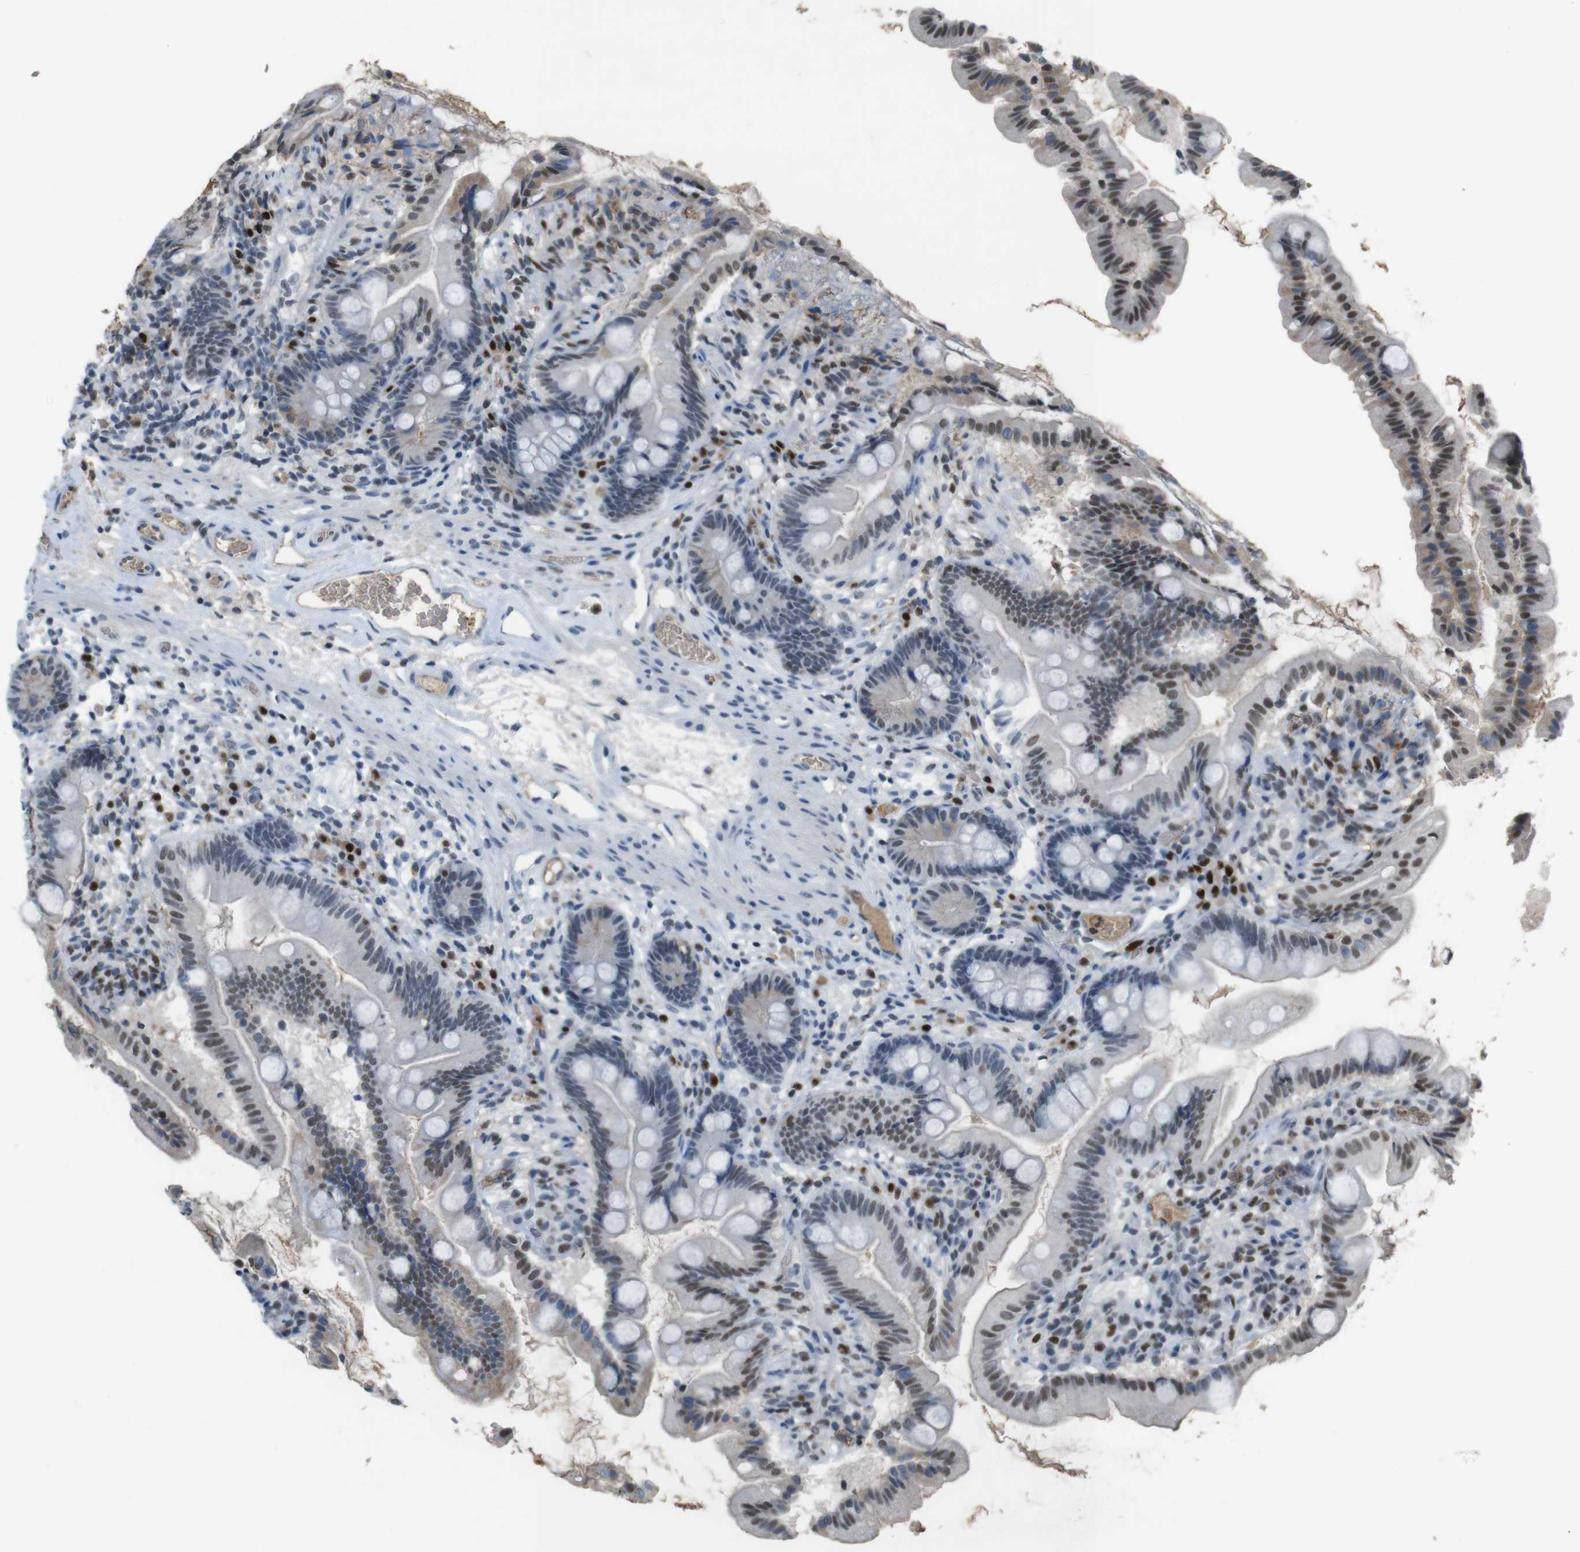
{"staining": {"intensity": "weak", "quantity": "25%-75%", "location": "nuclear"}, "tissue": "small intestine", "cell_type": "Glandular cells", "image_type": "normal", "snomed": [{"axis": "morphology", "description": "Normal tissue, NOS"}, {"axis": "topography", "description": "Small intestine"}], "caption": "Glandular cells reveal low levels of weak nuclear staining in about 25%-75% of cells in normal human small intestine.", "gene": "SUB1", "patient": {"sex": "female", "age": 56}}